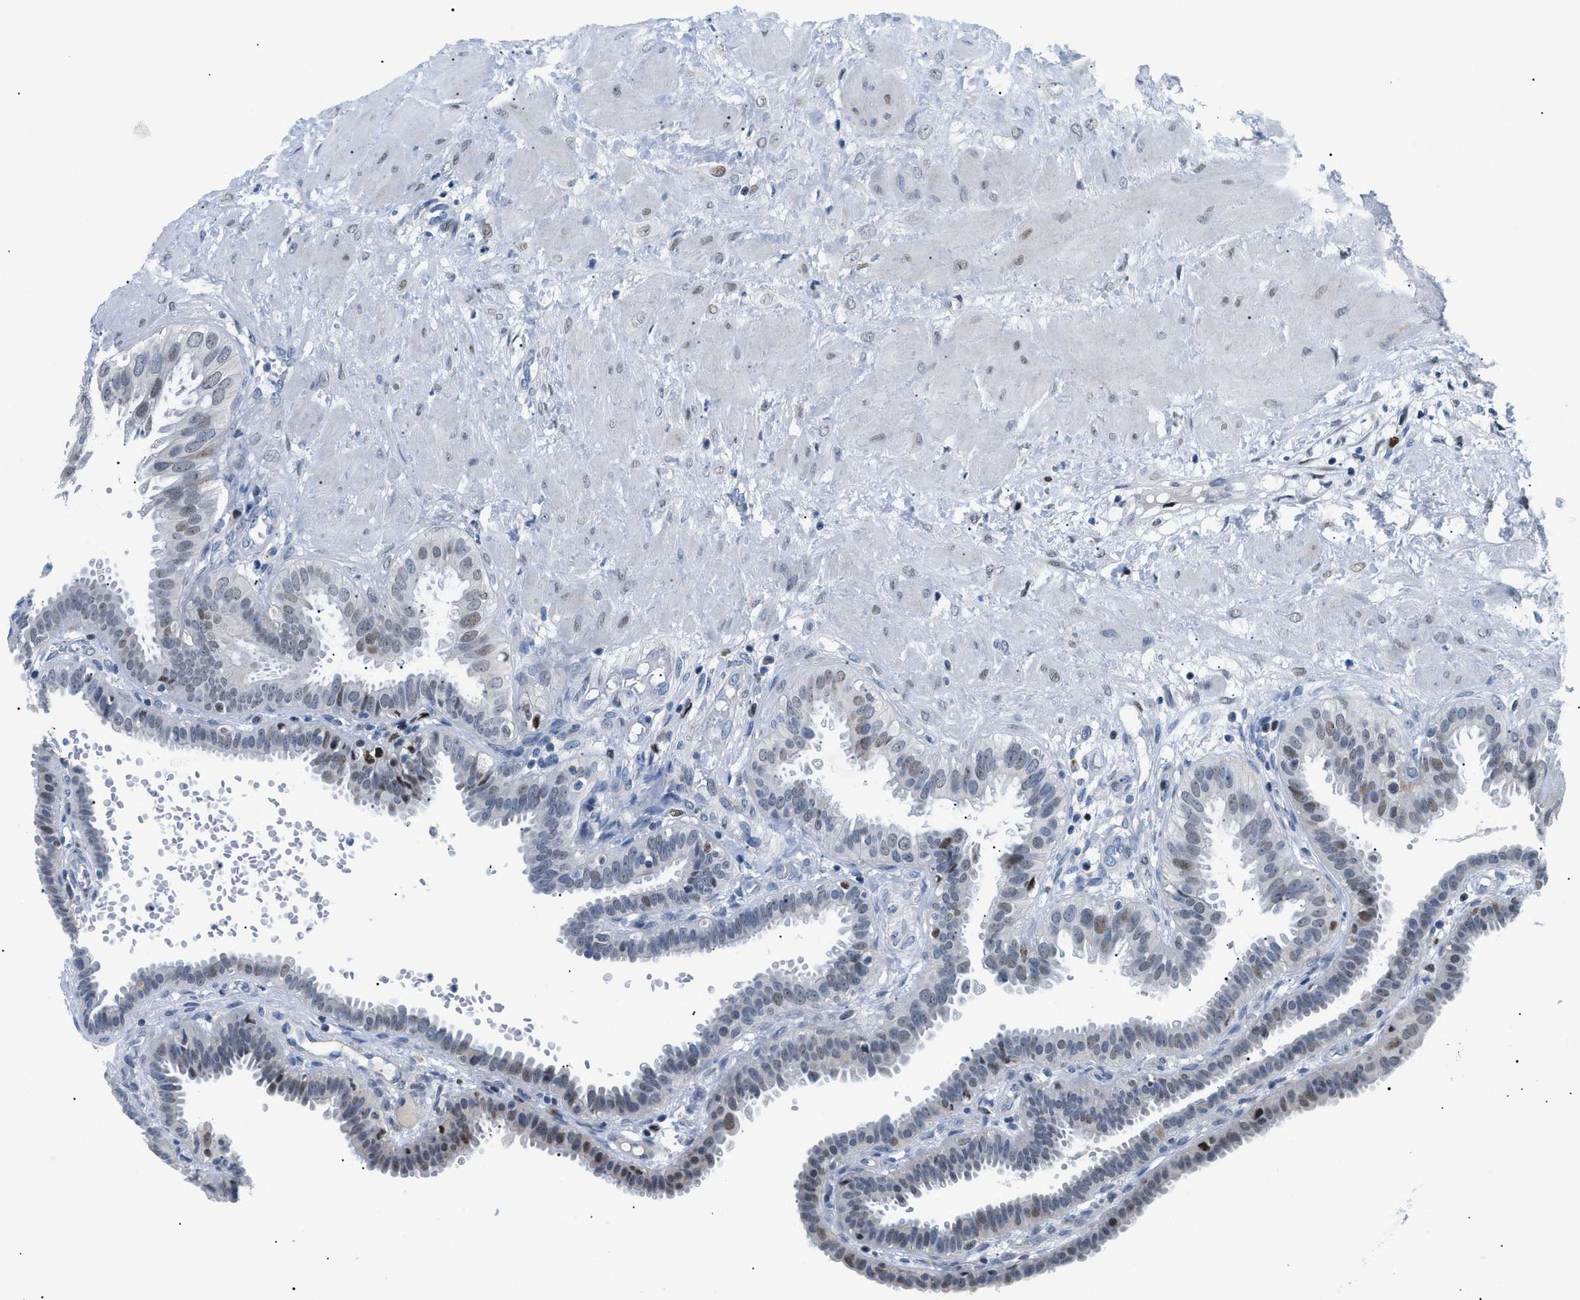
{"staining": {"intensity": "moderate", "quantity": "<25%", "location": "nuclear"}, "tissue": "fallopian tube", "cell_type": "Glandular cells", "image_type": "normal", "snomed": [{"axis": "morphology", "description": "Normal tissue, NOS"}, {"axis": "topography", "description": "Fallopian tube"}, {"axis": "topography", "description": "Placenta"}], "caption": "Normal fallopian tube was stained to show a protein in brown. There is low levels of moderate nuclear expression in about <25% of glandular cells.", "gene": "SMARCC1", "patient": {"sex": "female", "age": 34}}